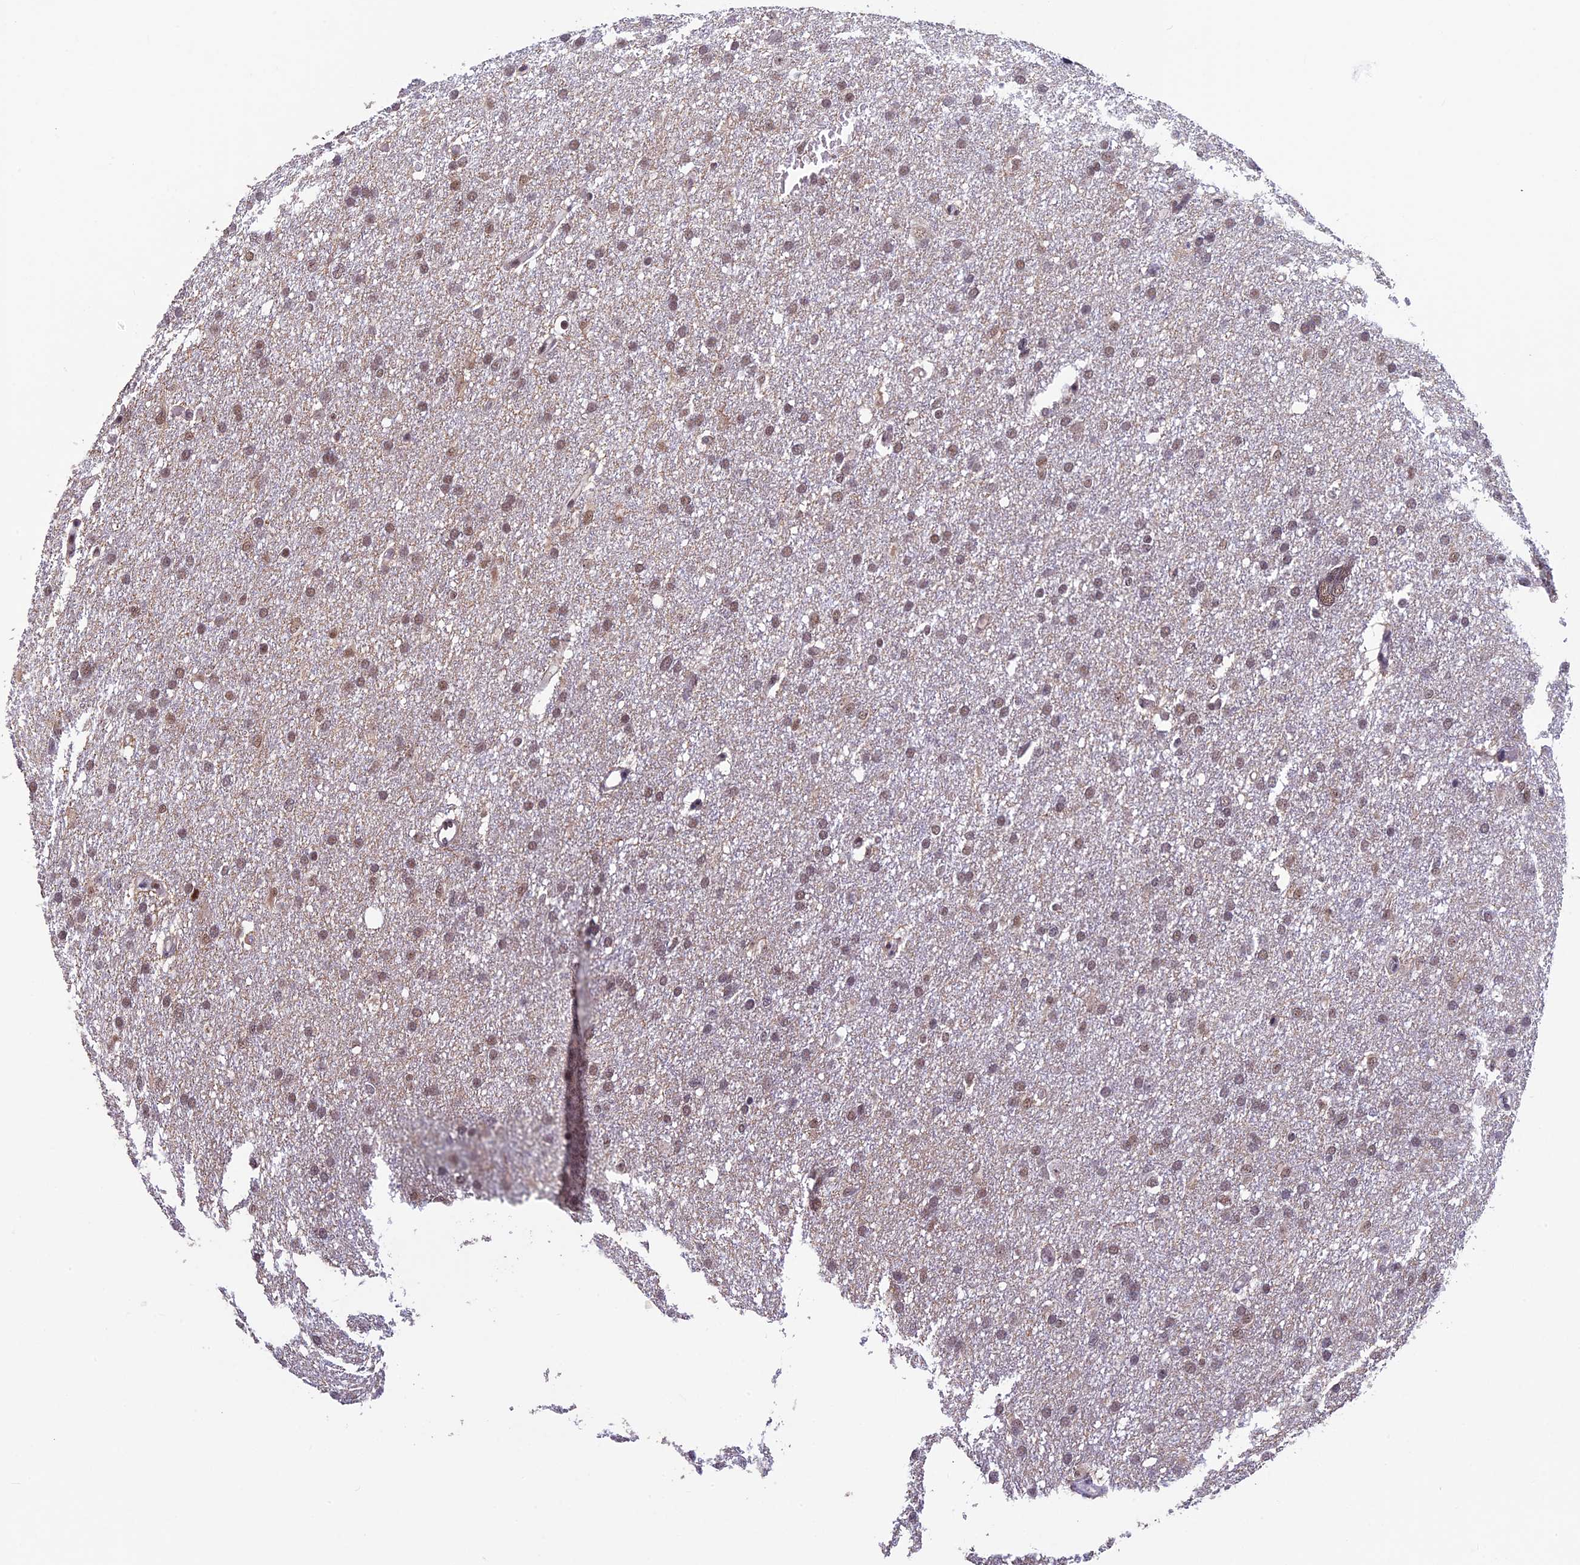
{"staining": {"intensity": "moderate", "quantity": ">75%", "location": "nuclear"}, "tissue": "glioma", "cell_type": "Tumor cells", "image_type": "cancer", "snomed": [{"axis": "morphology", "description": "Glioma, malignant, High grade"}, {"axis": "topography", "description": "Cerebral cortex"}], "caption": "Glioma tissue exhibits moderate nuclear expression in about >75% of tumor cells, visualized by immunohistochemistry. The protein is shown in brown color, while the nuclei are stained blue.", "gene": "RNF40", "patient": {"sex": "female", "age": 36}}